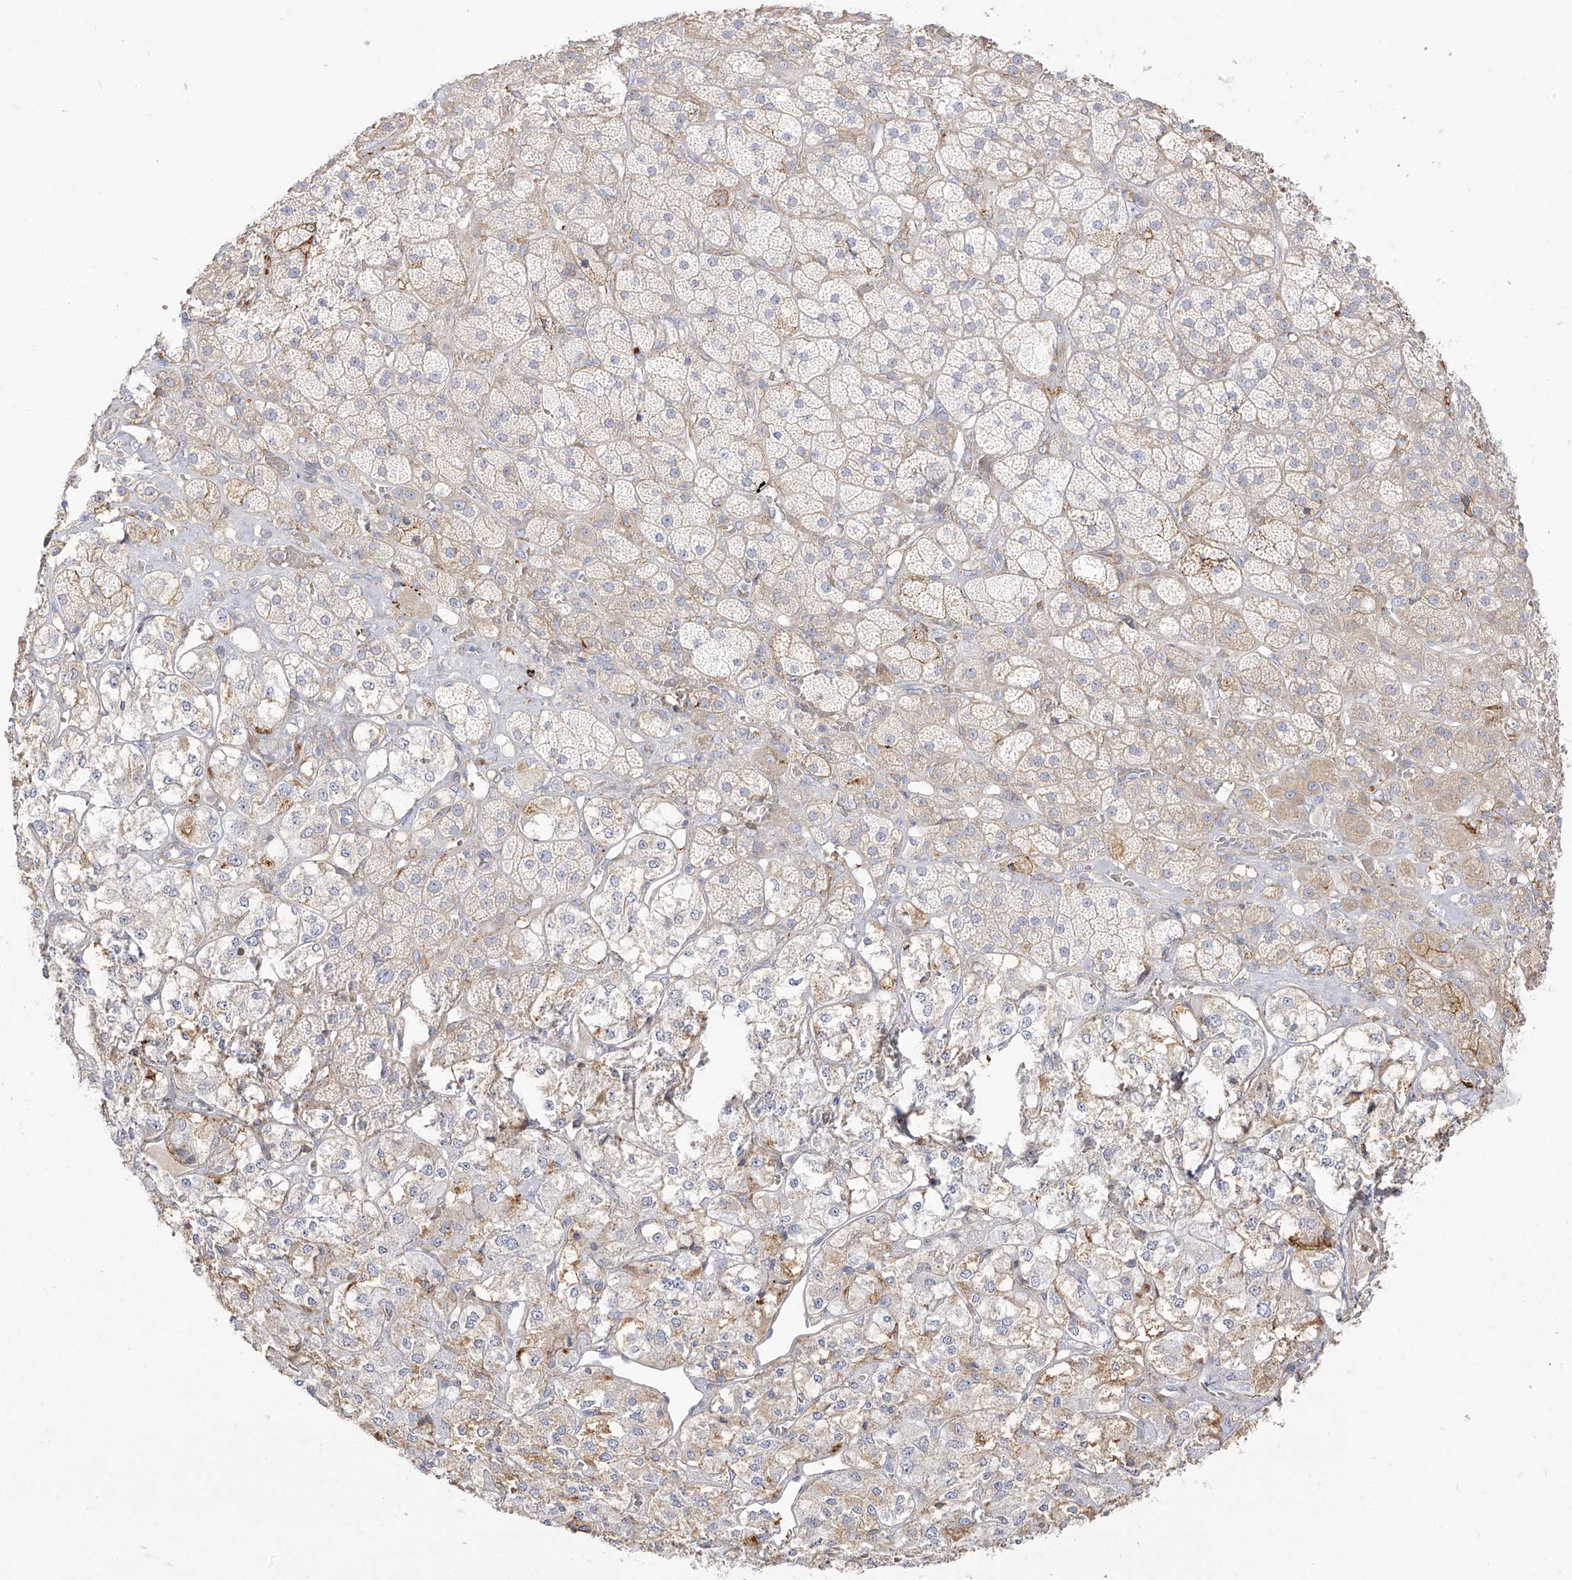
{"staining": {"intensity": "moderate", "quantity": "25%-75%", "location": "cytoplasmic/membranous"}, "tissue": "adrenal gland", "cell_type": "Glandular cells", "image_type": "normal", "snomed": [{"axis": "morphology", "description": "Normal tissue, NOS"}, {"axis": "topography", "description": "Adrenal gland"}], "caption": "IHC (DAB) staining of unremarkable adrenal gland displays moderate cytoplasmic/membranous protein staining in approximately 25%-75% of glandular cells.", "gene": "ZGRF1", "patient": {"sex": "male", "age": 57}}